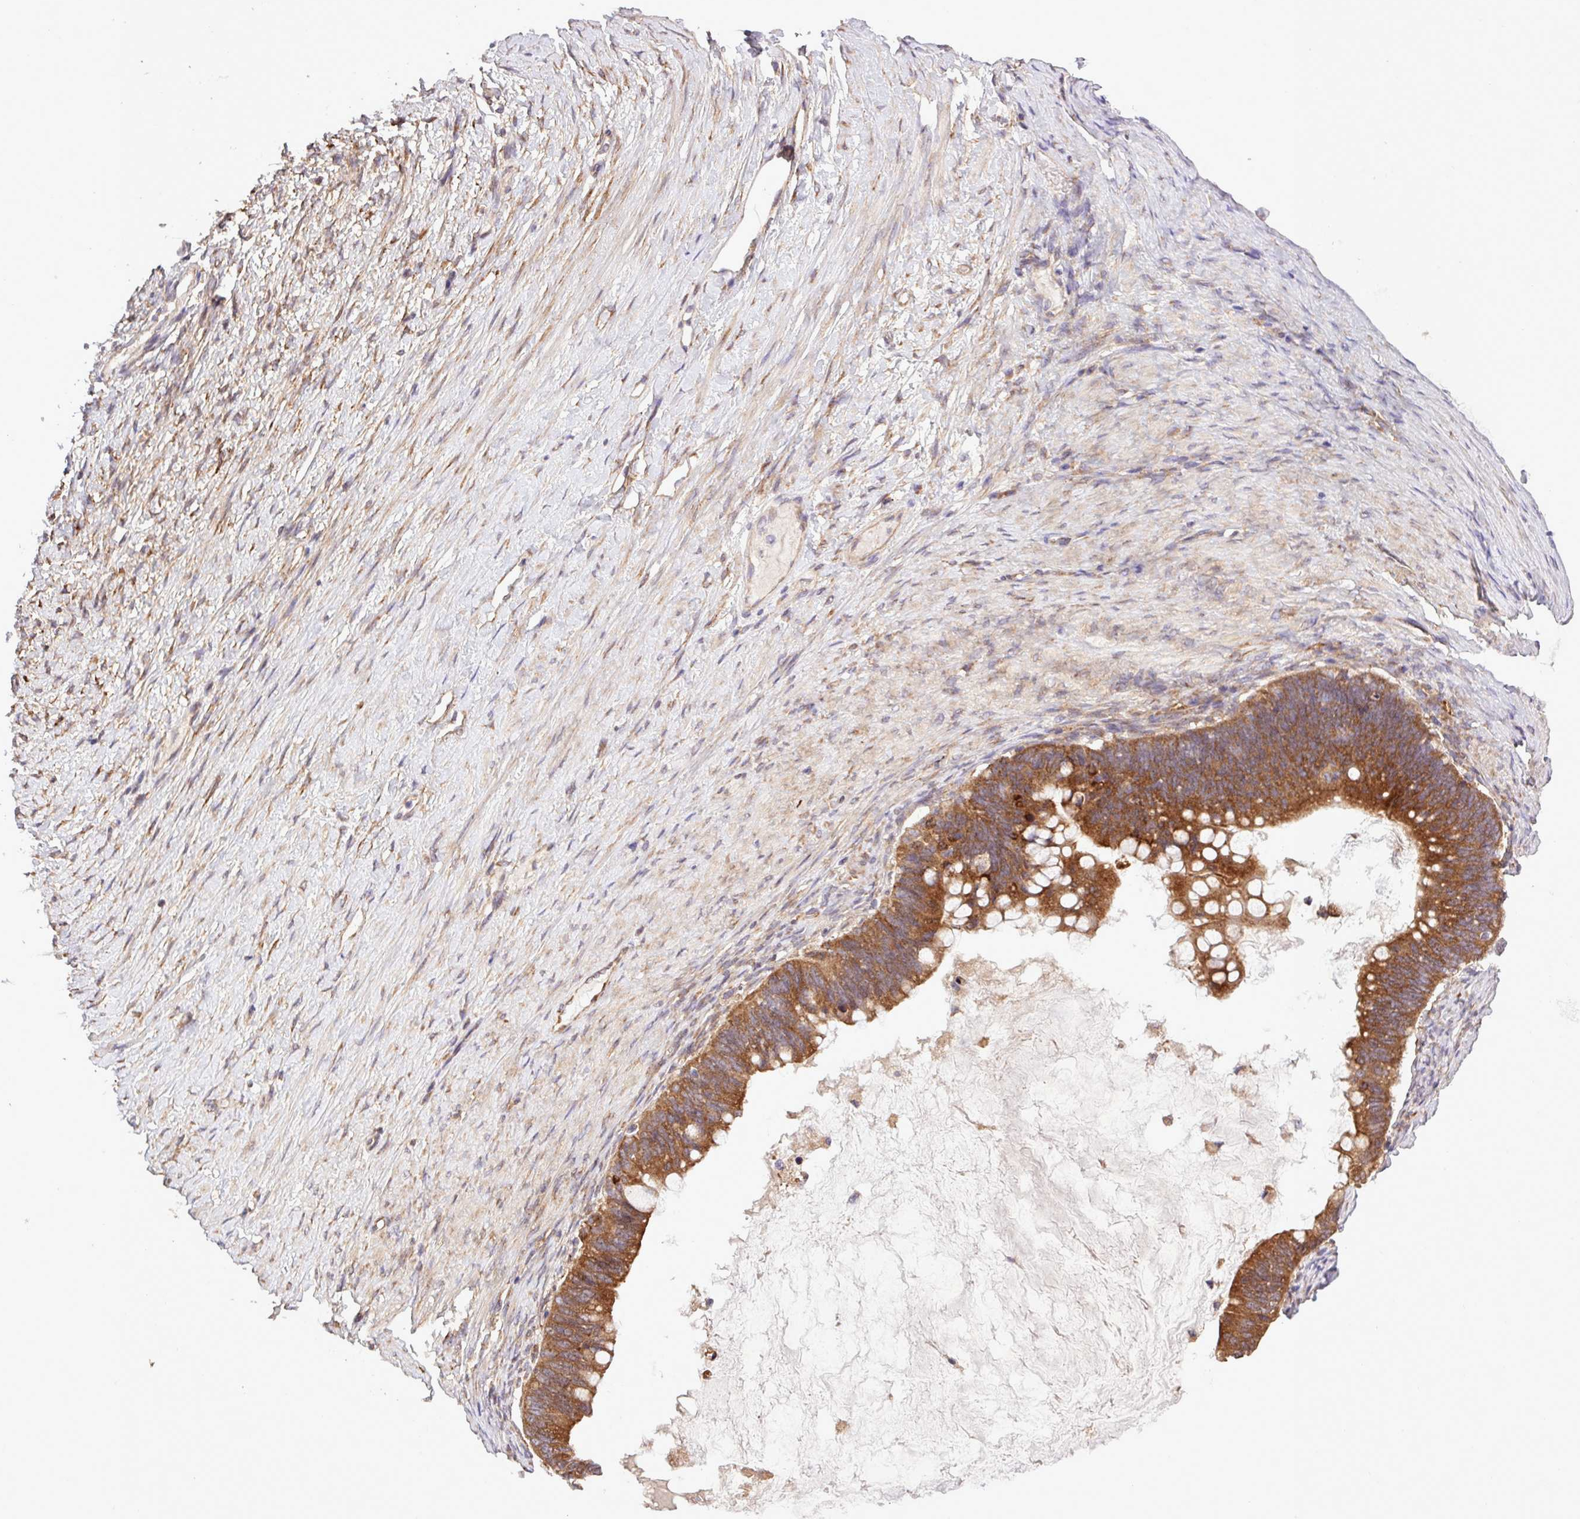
{"staining": {"intensity": "moderate", "quantity": ">75%", "location": "cytoplasmic/membranous"}, "tissue": "ovarian cancer", "cell_type": "Tumor cells", "image_type": "cancer", "snomed": [{"axis": "morphology", "description": "Cystadenocarcinoma, mucinous, NOS"}, {"axis": "topography", "description": "Ovary"}], "caption": "This histopathology image shows immunohistochemistry staining of human ovarian cancer (mucinous cystadenocarcinoma), with medium moderate cytoplasmic/membranous staining in about >75% of tumor cells.", "gene": "MEGF6", "patient": {"sex": "female", "age": 61}}